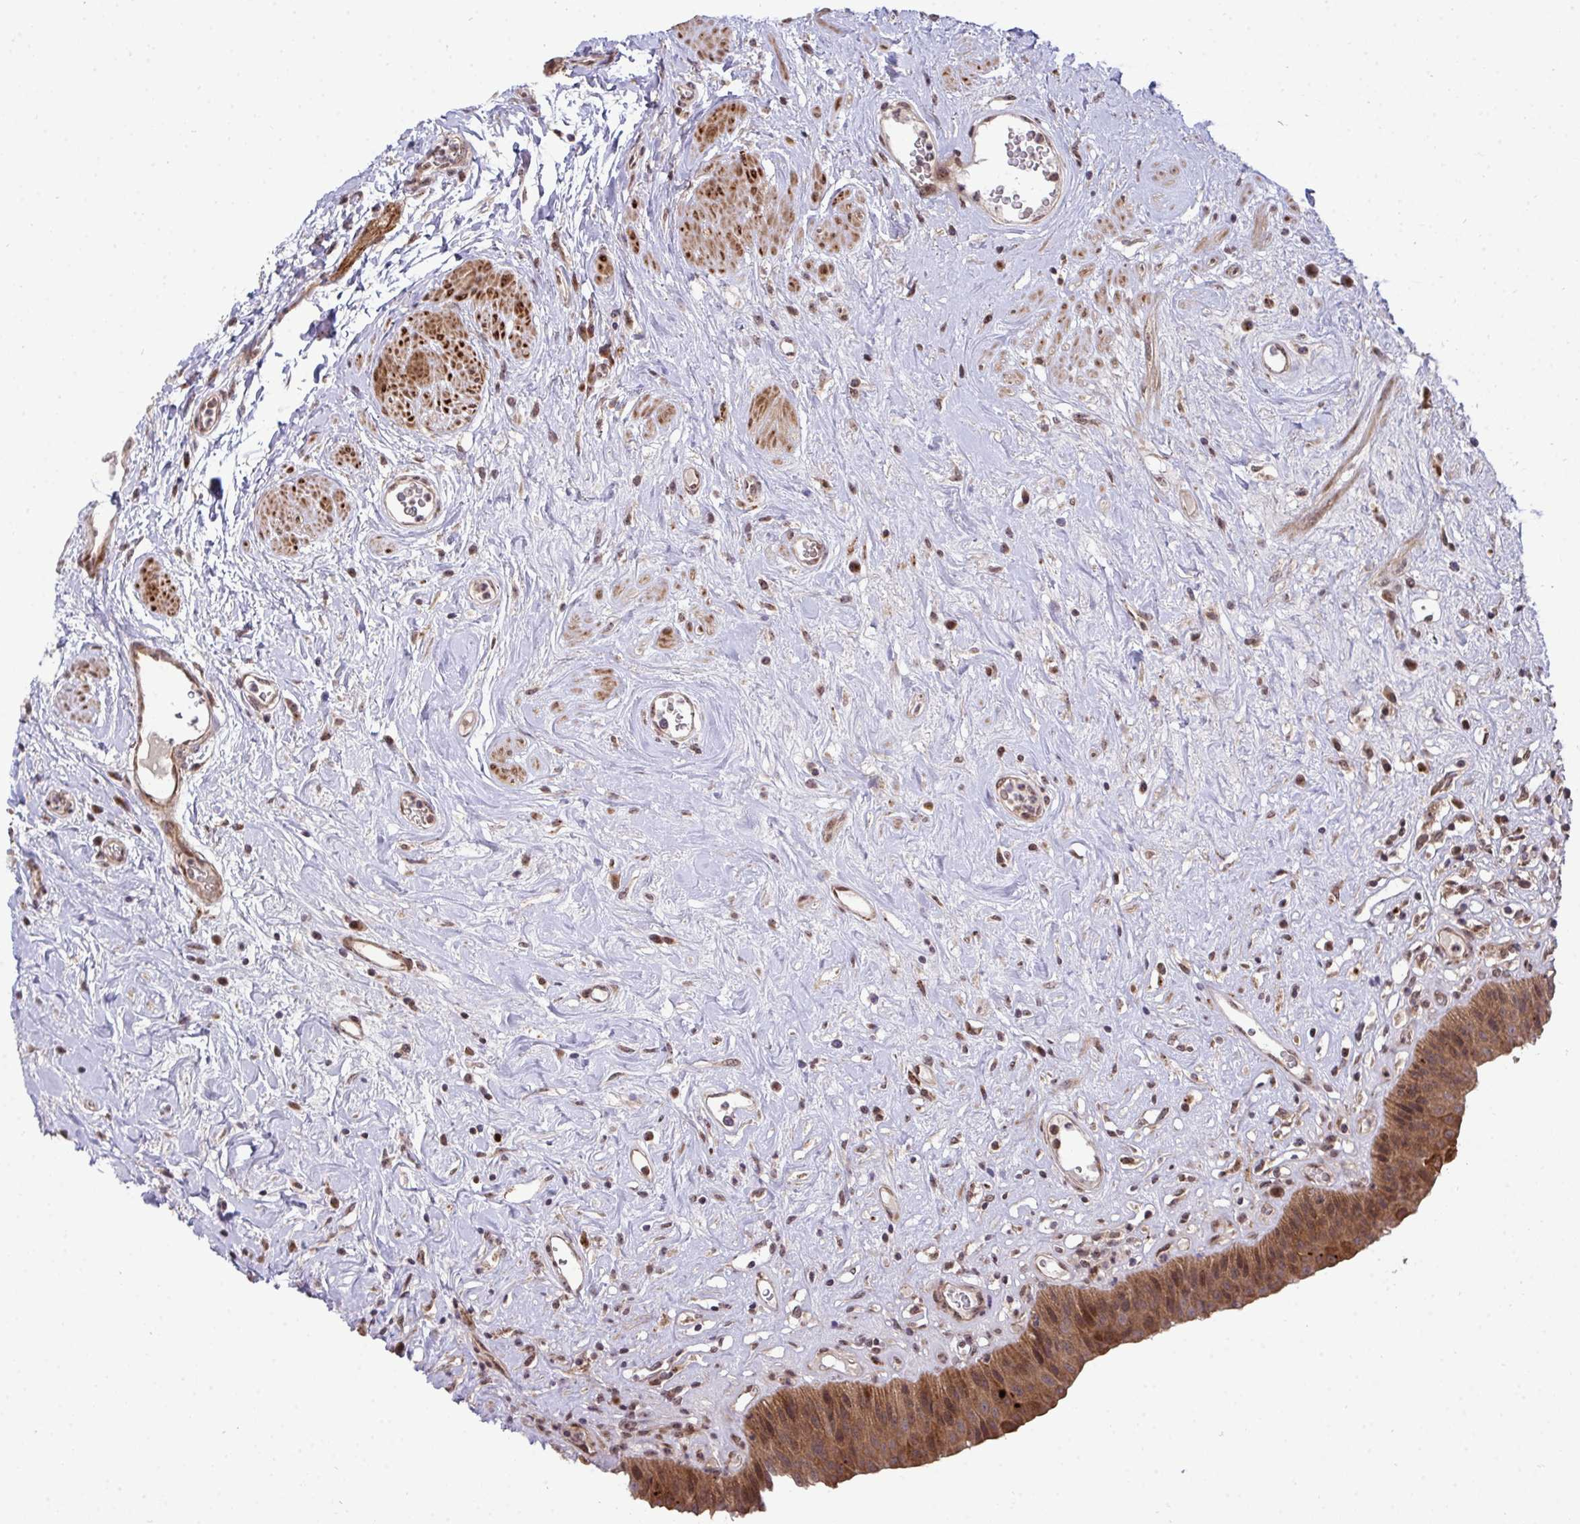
{"staining": {"intensity": "moderate", "quantity": ">75%", "location": "cytoplasmic/membranous"}, "tissue": "urinary bladder", "cell_type": "Urothelial cells", "image_type": "normal", "snomed": [{"axis": "morphology", "description": "Normal tissue, NOS"}, {"axis": "topography", "description": "Urinary bladder"}], "caption": "Urothelial cells exhibit medium levels of moderate cytoplasmic/membranous staining in about >75% of cells in normal urinary bladder. (DAB (3,3'-diaminobenzidine) IHC with brightfield microscopy, high magnification).", "gene": "TRIM44", "patient": {"sex": "female", "age": 56}}